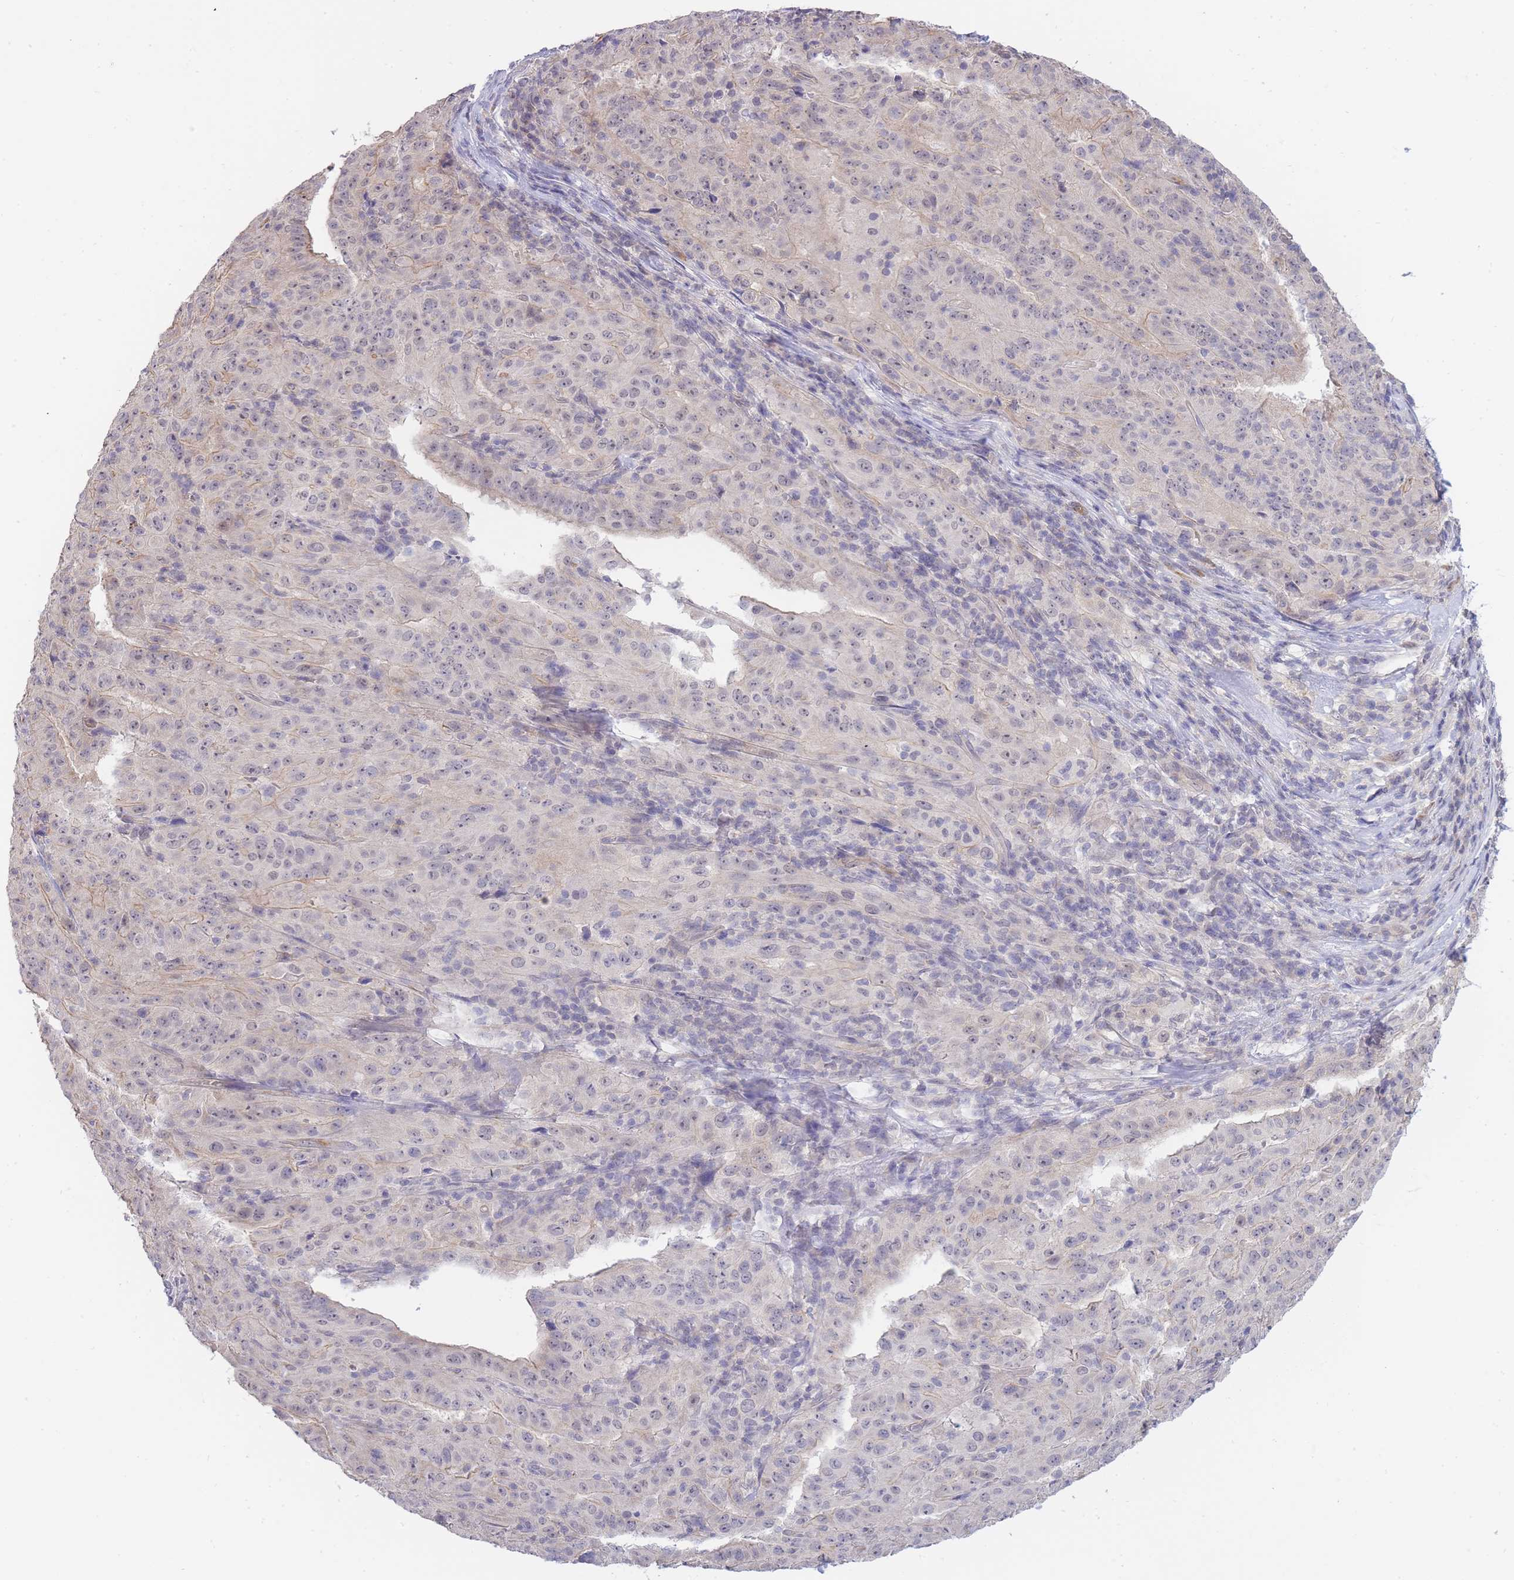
{"staining": {"intensity": "negative", "quantity": "none", "location": "none"}, "tissue": "pancreatic cancer", "cell_type": "Tumor cells", "image_type": "cancer", "snomed": [{"axis": "morphology", "description": "Adenocarcinoma, NOS"}, {"axis": "topography", "description": "Pancreas"}], "caption": "Pancreatic cancer (adenocarcinoma) was stained to show a protein in brown. There is no significant expression in tumor cells. (DAB (3,3'-diaminobenzidine) immunohistochemistry visualized using brightfield microscopy, high magnification).", "gene": "C19orf25", "patient": {"sex": "male", "age": 63}}